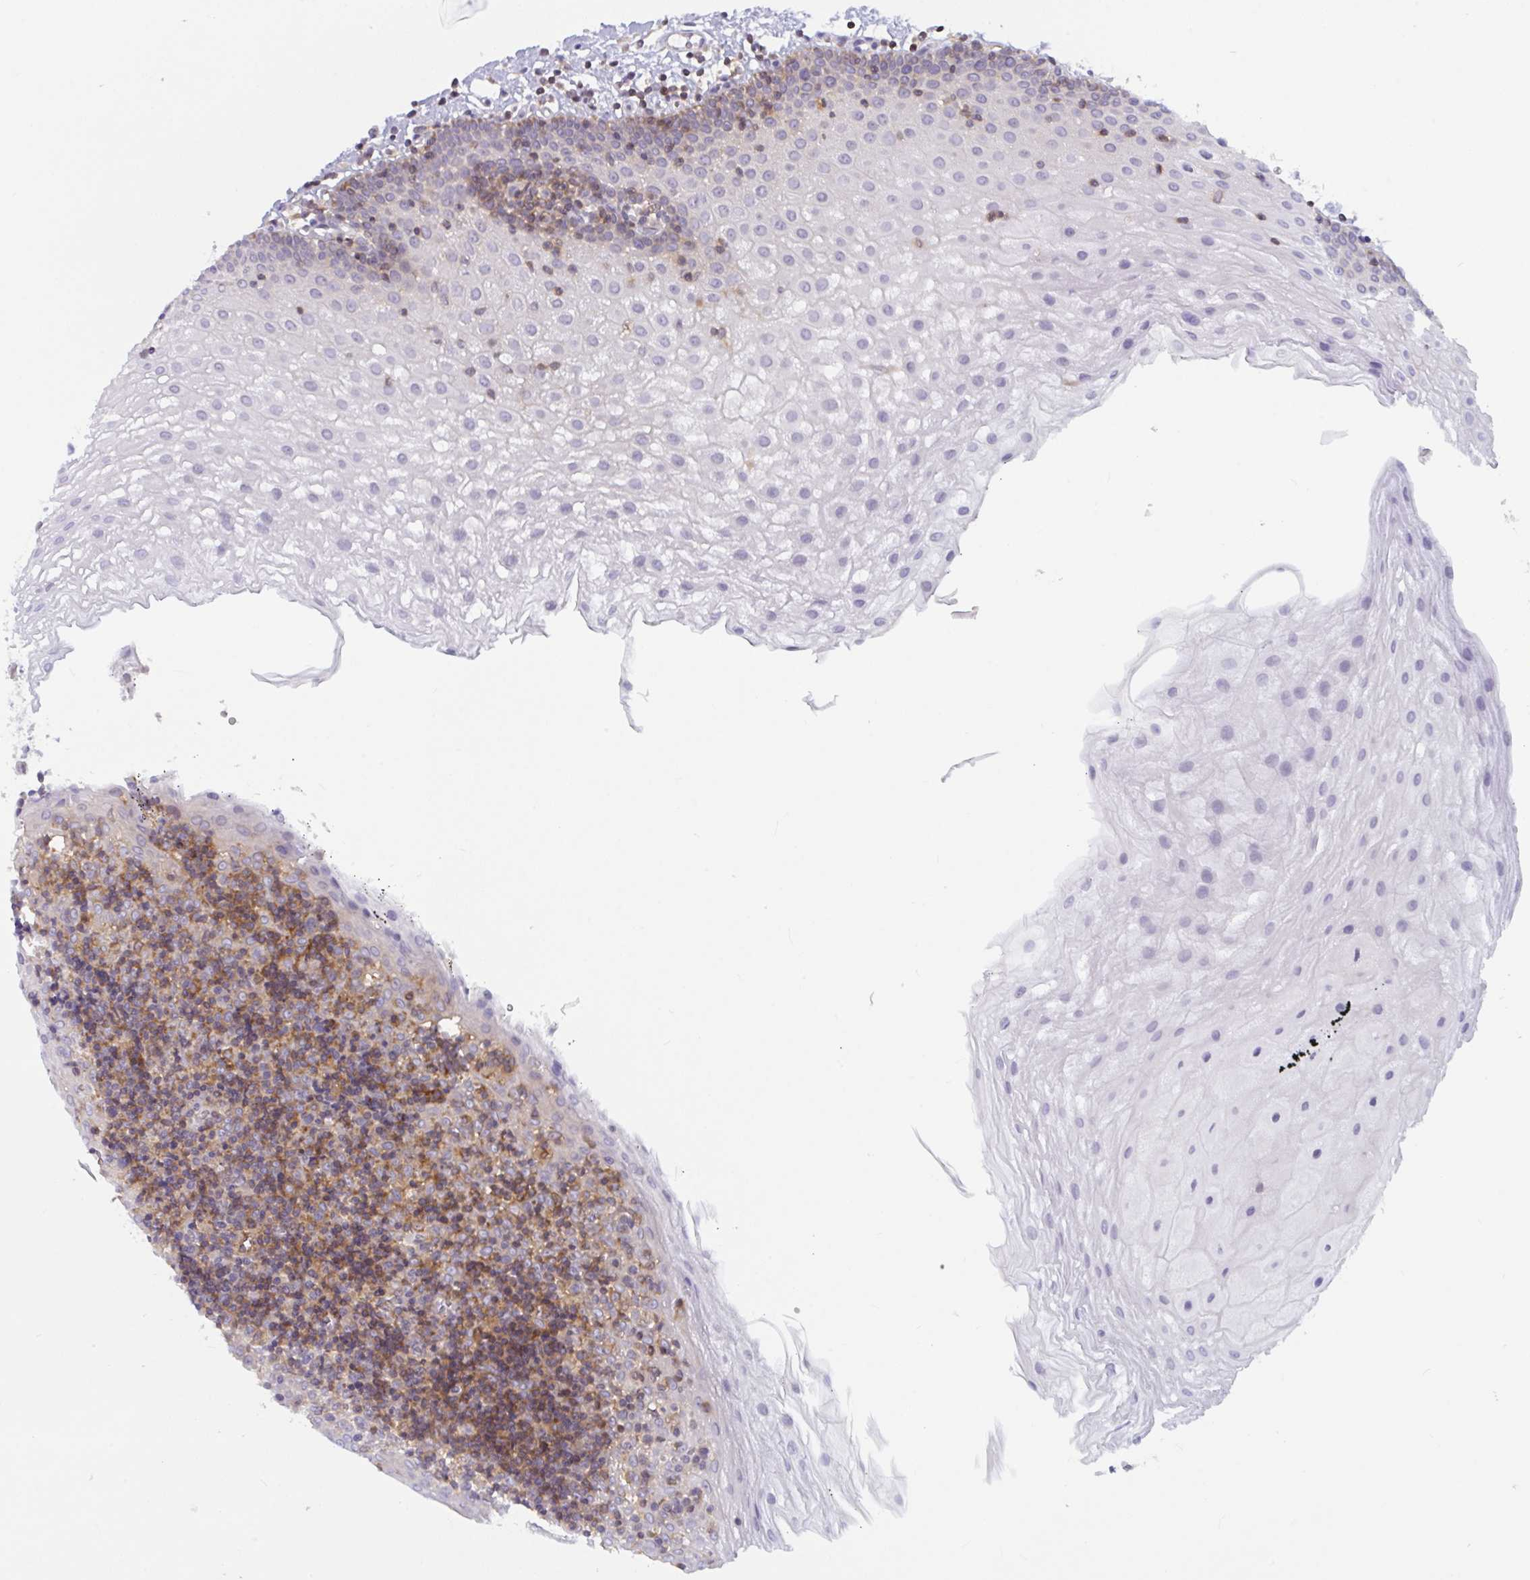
{"staining": {"intensity": "negative", "quantity": "none", "location": "none"}, "tissue": "oral mucosa", "cell_type": "Squamous epithelial cells", "image_type": "normal", "snomed": [{"axis": "morphology", "description": "Normal tissue, NOS"}, {"axis": "morphology", "description": "Squamous cell carcinoma, NOS"}, {"axis": "topography", "description": "Oral tissue"}, {"axis": "topography", "description": "Head-Neck"}], "caption": "An image of oral mucosa stained for a protein demonstrates no brown staining in squamous epithelial cells. Nuclei are stained in blue.", "gene": "TANK", "patient": {"sex": "male", "age": 58}}